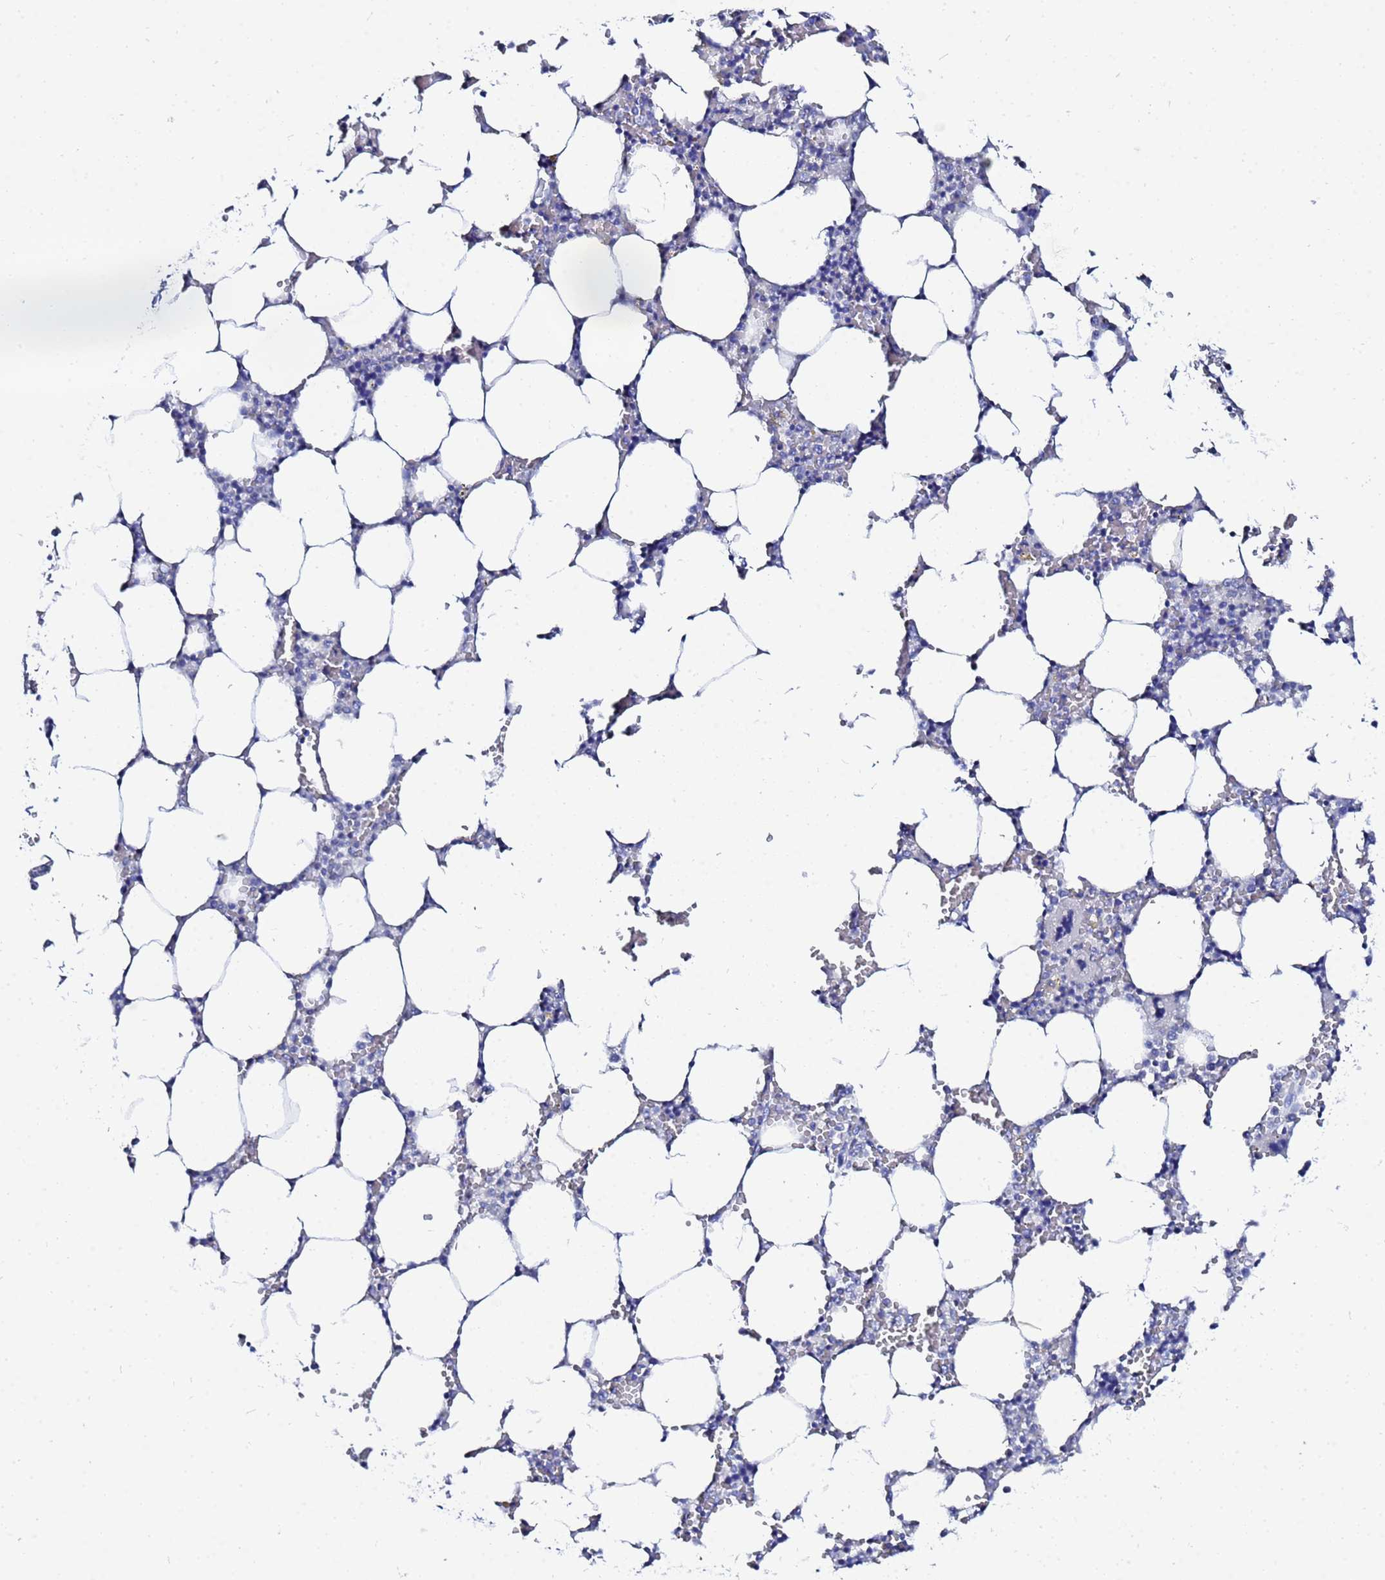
{"staining": {"intensity": "negative", "quantity": "none", "location": "none"}, "tissue": "bone marrow", "cell_type": "Hematopoietic cells", "image_type": "normal", "snomed": [{"axis": "morphology", "description": "Normal tissue, NOS"}, {"axis": "topography", "description": "Bone marrow"}], "caption": "This image is of normal bone marrow stained with immunohistochemistry to label a protein in brown with the nuclei are counter-stained blue. There is no staining in hematopoietic cells. (Stains: DAB IHC with hematoxylin counter stain, Microscopy: brightfield microscopy at high magnification).", "gene": "AQP12A", "patient": {"sex": "male", "age": 64}}